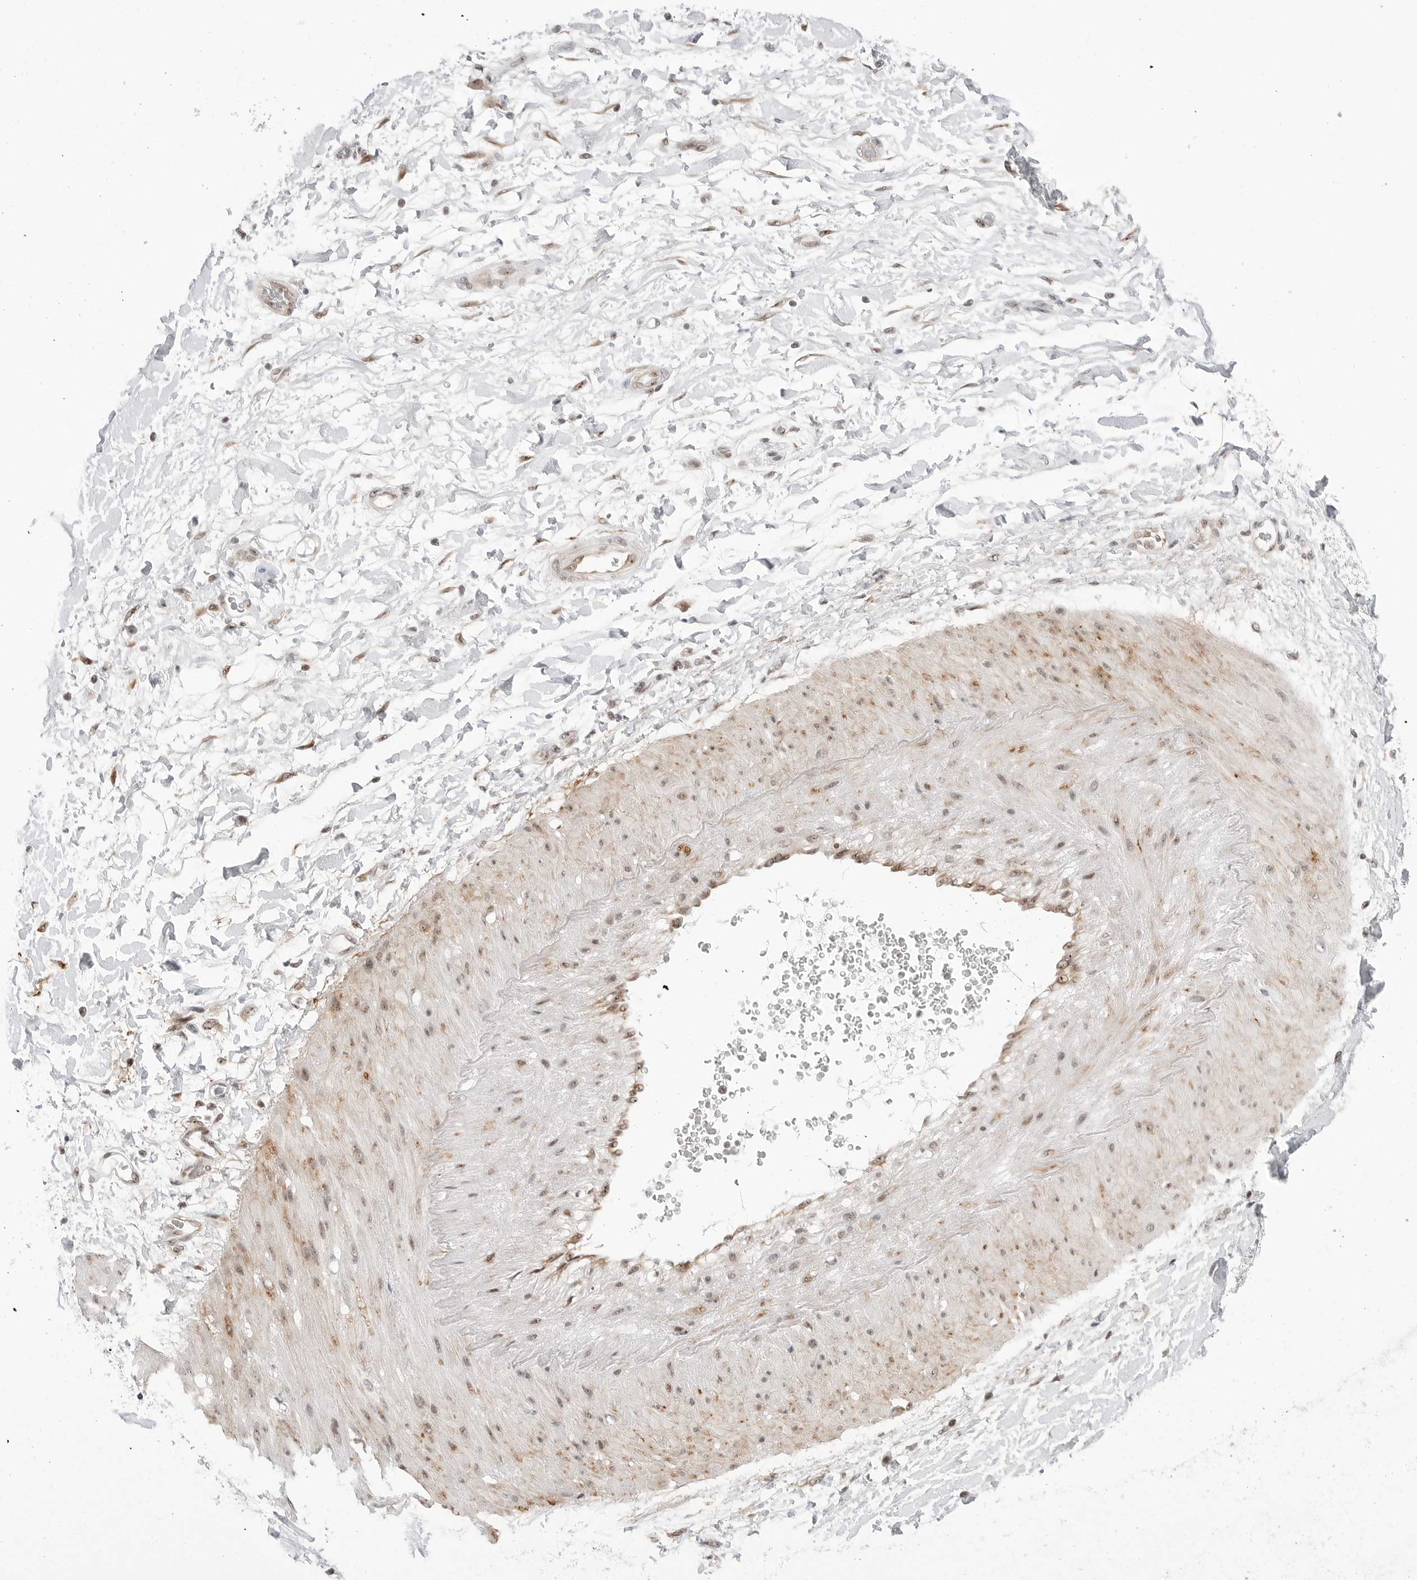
{"staining": {"intensity": "weak", "quantity": ">75%", "location": "cytoplasmic/membranous,nuclear"}, "tissue": "soft tissue", "cell_type": "Fibroblasts", "image_type": "normal", "snomed": [{"axis": "morphology", "description": "Normal tissue, NOS"}, {"axis": "morphology", "description": "Adenocarcinoma, NOS"}, {"axis": "topography", "description": "Pancreas"}, {"axis": "topography", "description": "Peripheral nerve tissue"}], "caption": "Normal soft tissue was stained to show a protein in brown. There is low levels of weak cytoplasmic/membranous,nuclear staining in approximately >75% of fibroblasts. Using DAB (3,3'-diaminobenzidine) (brown) and hematoxylin (blue) stains, captured at high magnification using brightfield microscopy.", "gene": "C1orf162", "patient": {"sex": "male", "age": 59}}